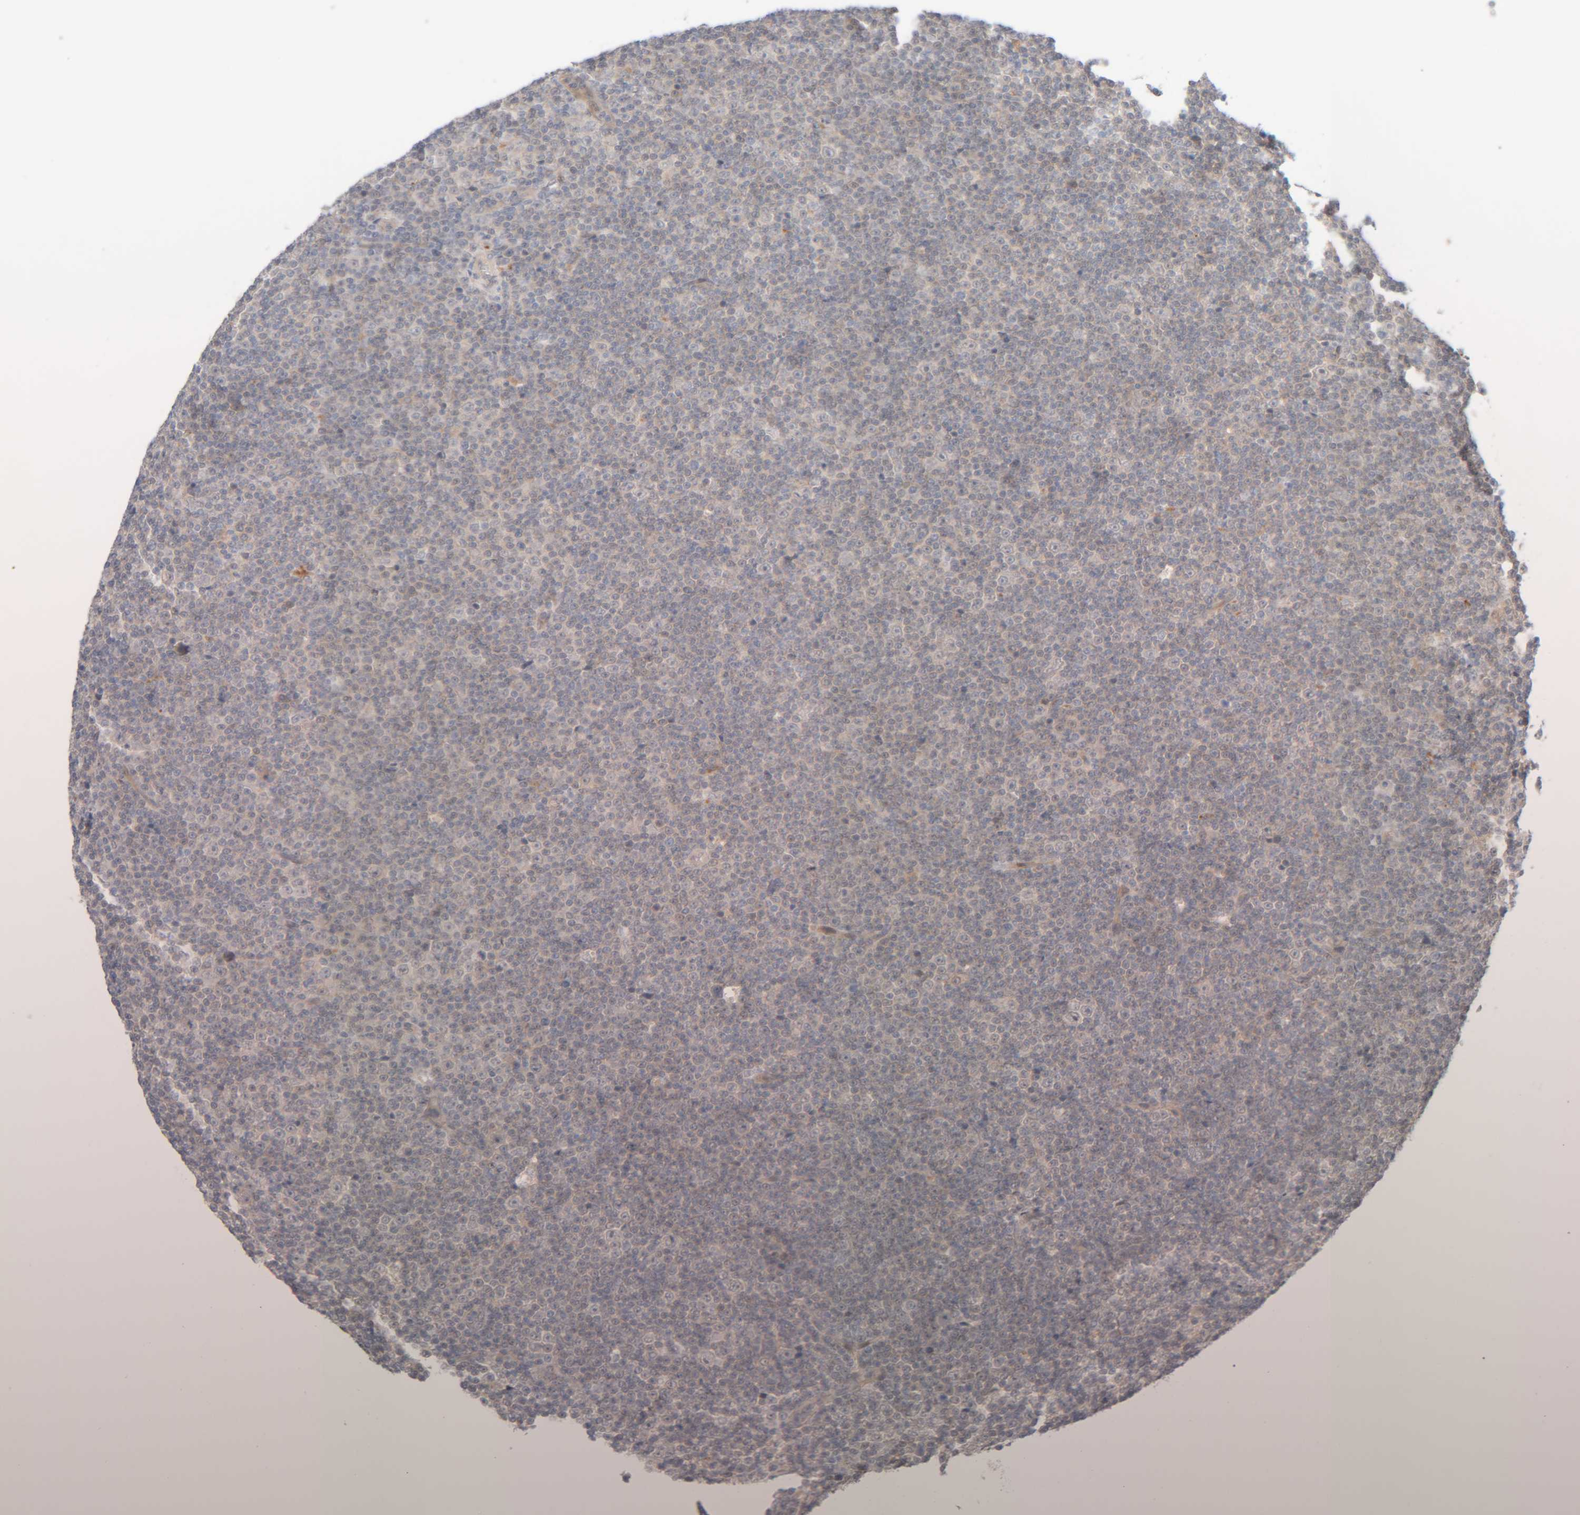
{"staining": {"intensity": "negative", "quantity": "none", "location": "none"}, "tissue": "lymphoma", "cell_type": "Tumor cells", "image_type": "cancer", "snomed": [{"axis": "morphology", "description": "Malignant lymphoma, non-Hodgkin's type, Low grade"}, {"axis": "topography", "description": "Lymph node"}], "caption": "This is an immunohistochemistry (IHC) histopathology image of lymphoma. There is no expression in tumor cells.", "gene": "CHKA", "patient": {"sex": "female", "age": 67}}